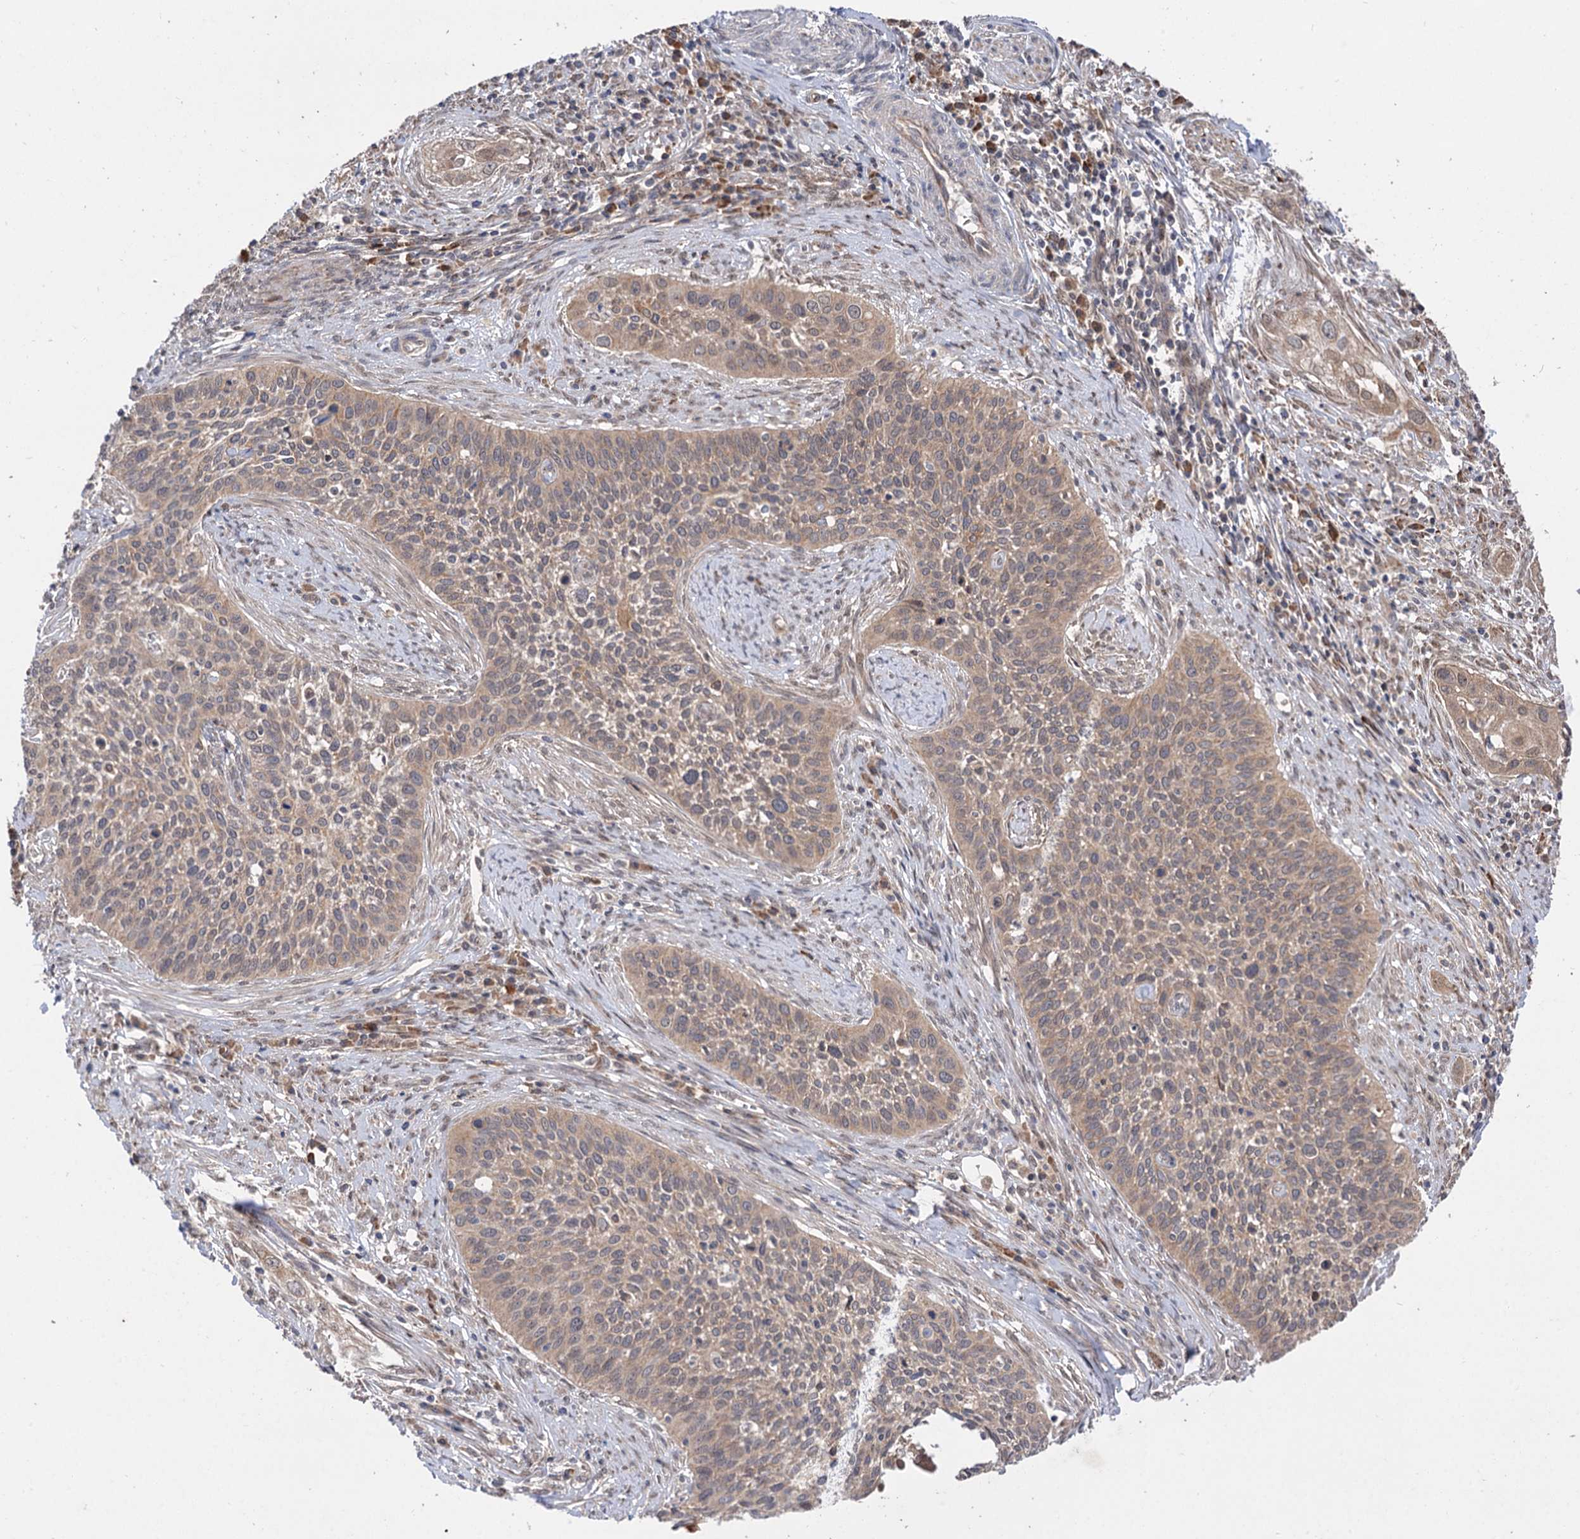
{"staining": {"intensity": "moderate", "quantity": "25%-75%", "location": "cytoplasmic/membranous"}, "tissue": "cervical cancer", "cell_type": "Tumor cells", "image_type": "cancer", "snomed": [{"axis": "morphology", "description": "Squamous cell carcinoma, NOS"}, {"axis": "topography", "description": "Cervix"}], "caption": "Squamous cell carcinoma (cervical) tissue exhibits moderate cytoplasmic/membranous staining in about 25%-75% of tumor cells", "gene": "FBXW8", "patient": {"sex": "female", "age": 34}}